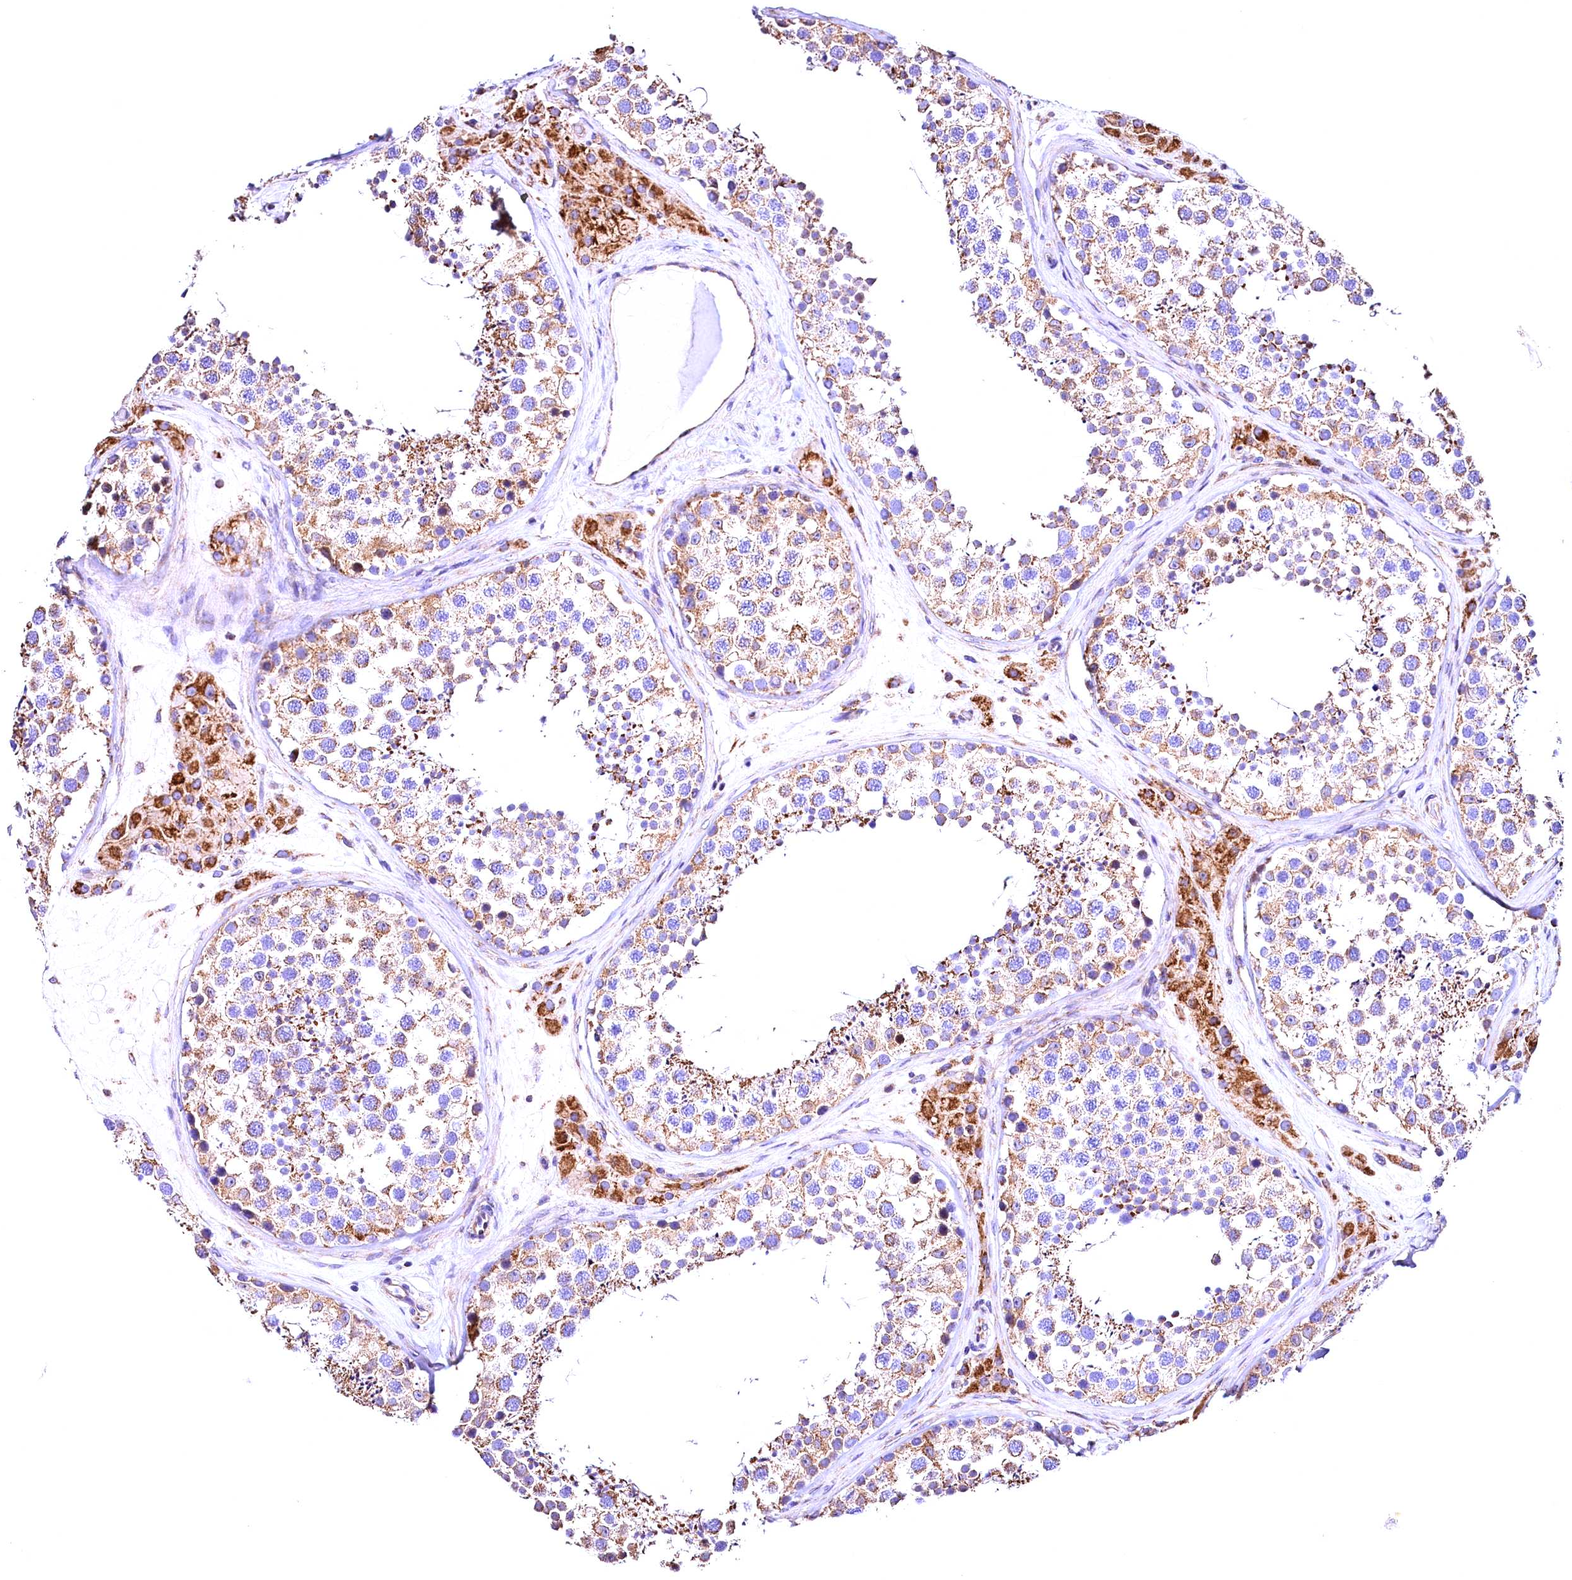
{"staining": {"intensity": "weak", "quantity": "25%-75%", "location": "cytoplasmic/membranous"}, "tissue": "testis", "cell_type": "Cells in seminiferous ducts", "image_type": "normal", "snomed": [{"axis": "morphology", "description": "Normal tissue, NOS"}, {"axis": "topography", "description": "Testis"}], "caption": "Immunohistochemistry (IHC) (DAB) staining of benign human testis displays weak cytoplasmic/membranous protein positivity in about 25%-75% of cells in seminiferous ducts. (IHC, brightfield microscopy, high magnification).", "gene": "ACAA2", "patient": {"sex": "male", "age": 46}}